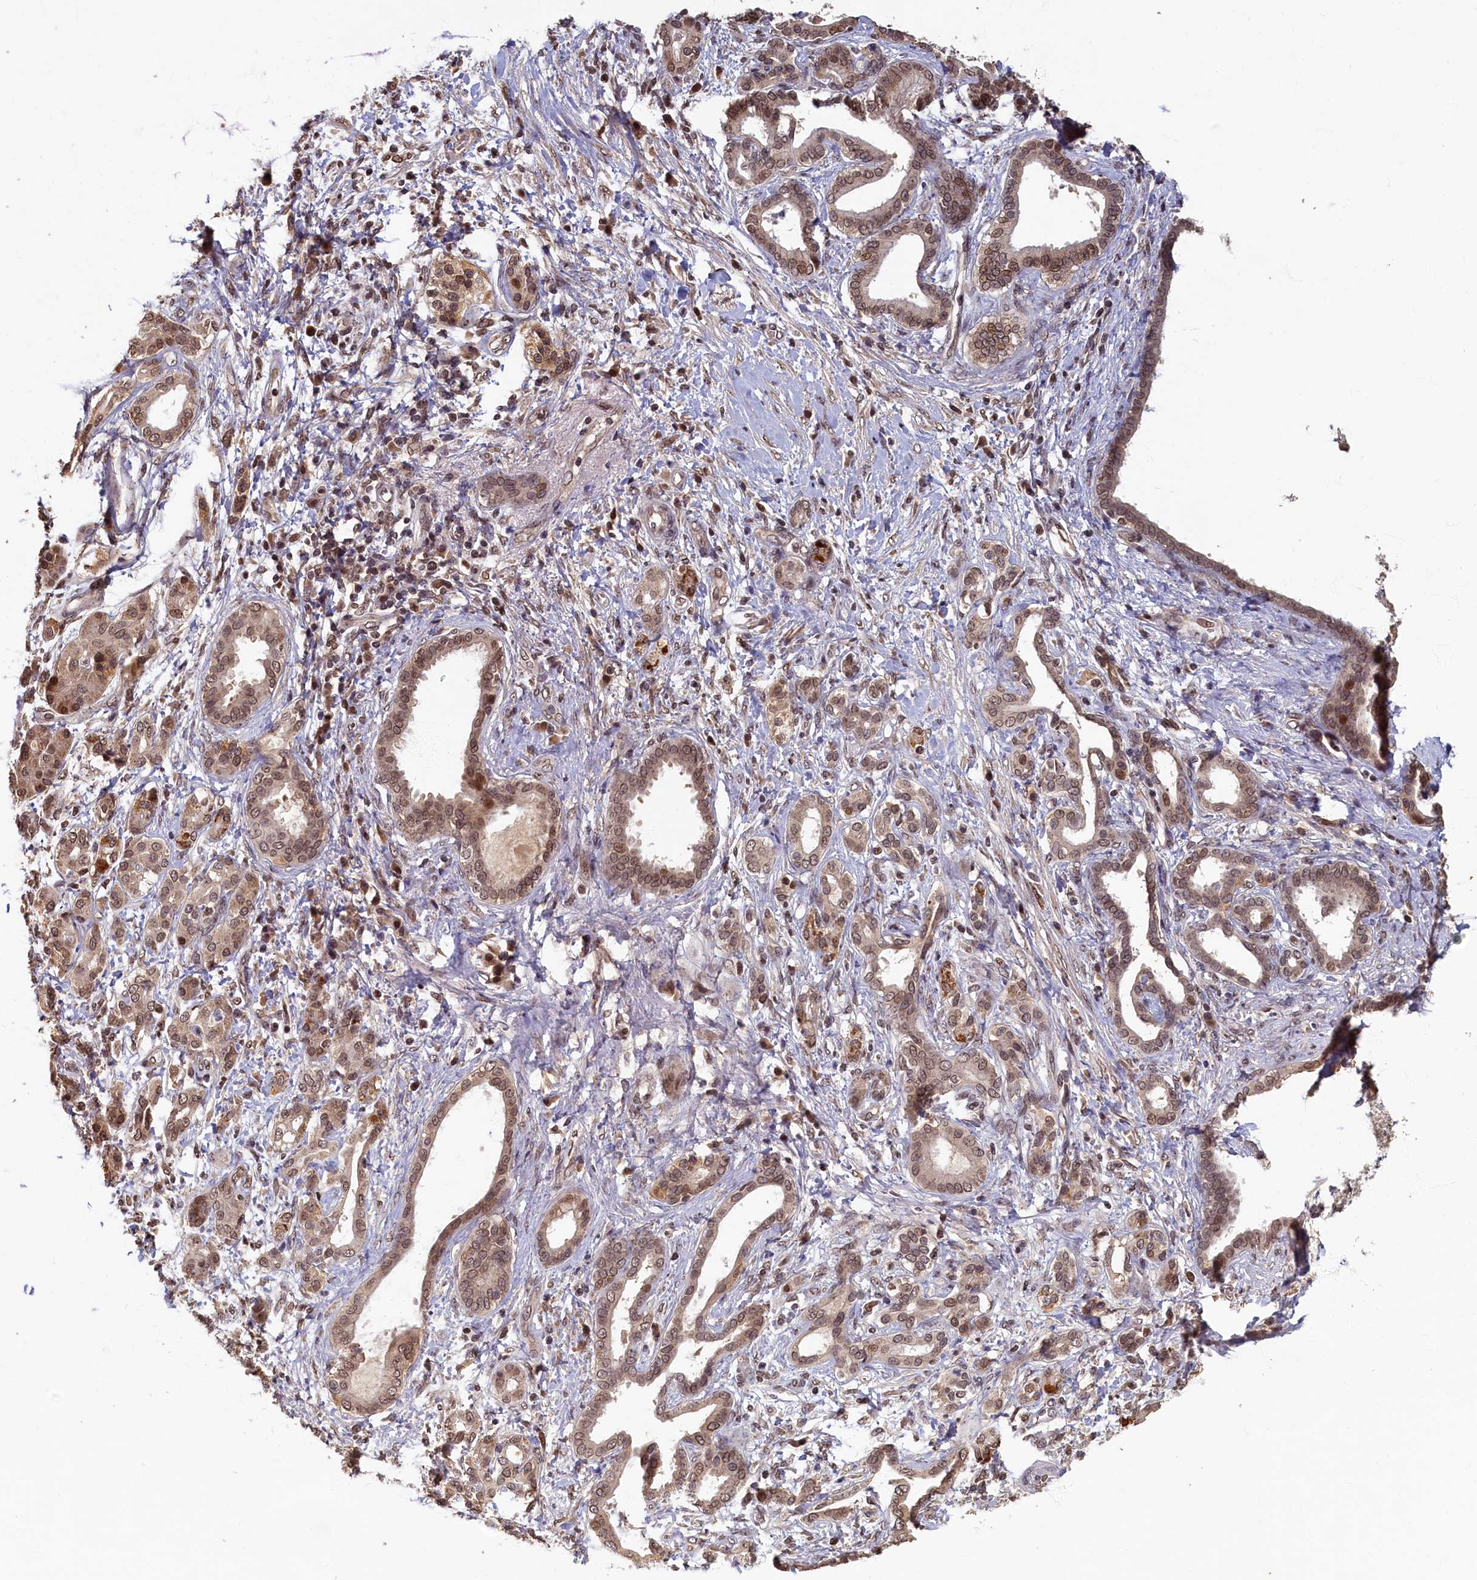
{"staining": {"intensity": "moderate", "quantity": ">75%", "location": "cytoplasmic/membranous,nuclear"}, "tissue": "pancreatic cancer", "cell_type": "Tumor cells", "image_type": "cancer", "snomed": [{"axis": "morphology", "description": "Adenocarcinoma, NOS"}, {"axis": "topography", "description": "Pancreas"}], "caption": "A medium amount of moderate cytoplasmic/membranous and nuclear expression is identified in about >75% of tumor cells in pancreatic cancer tissue. Nuclei are stained in blue.", "gene": "CKAP2L", "patient": {"sex": "female", "age": 55}}